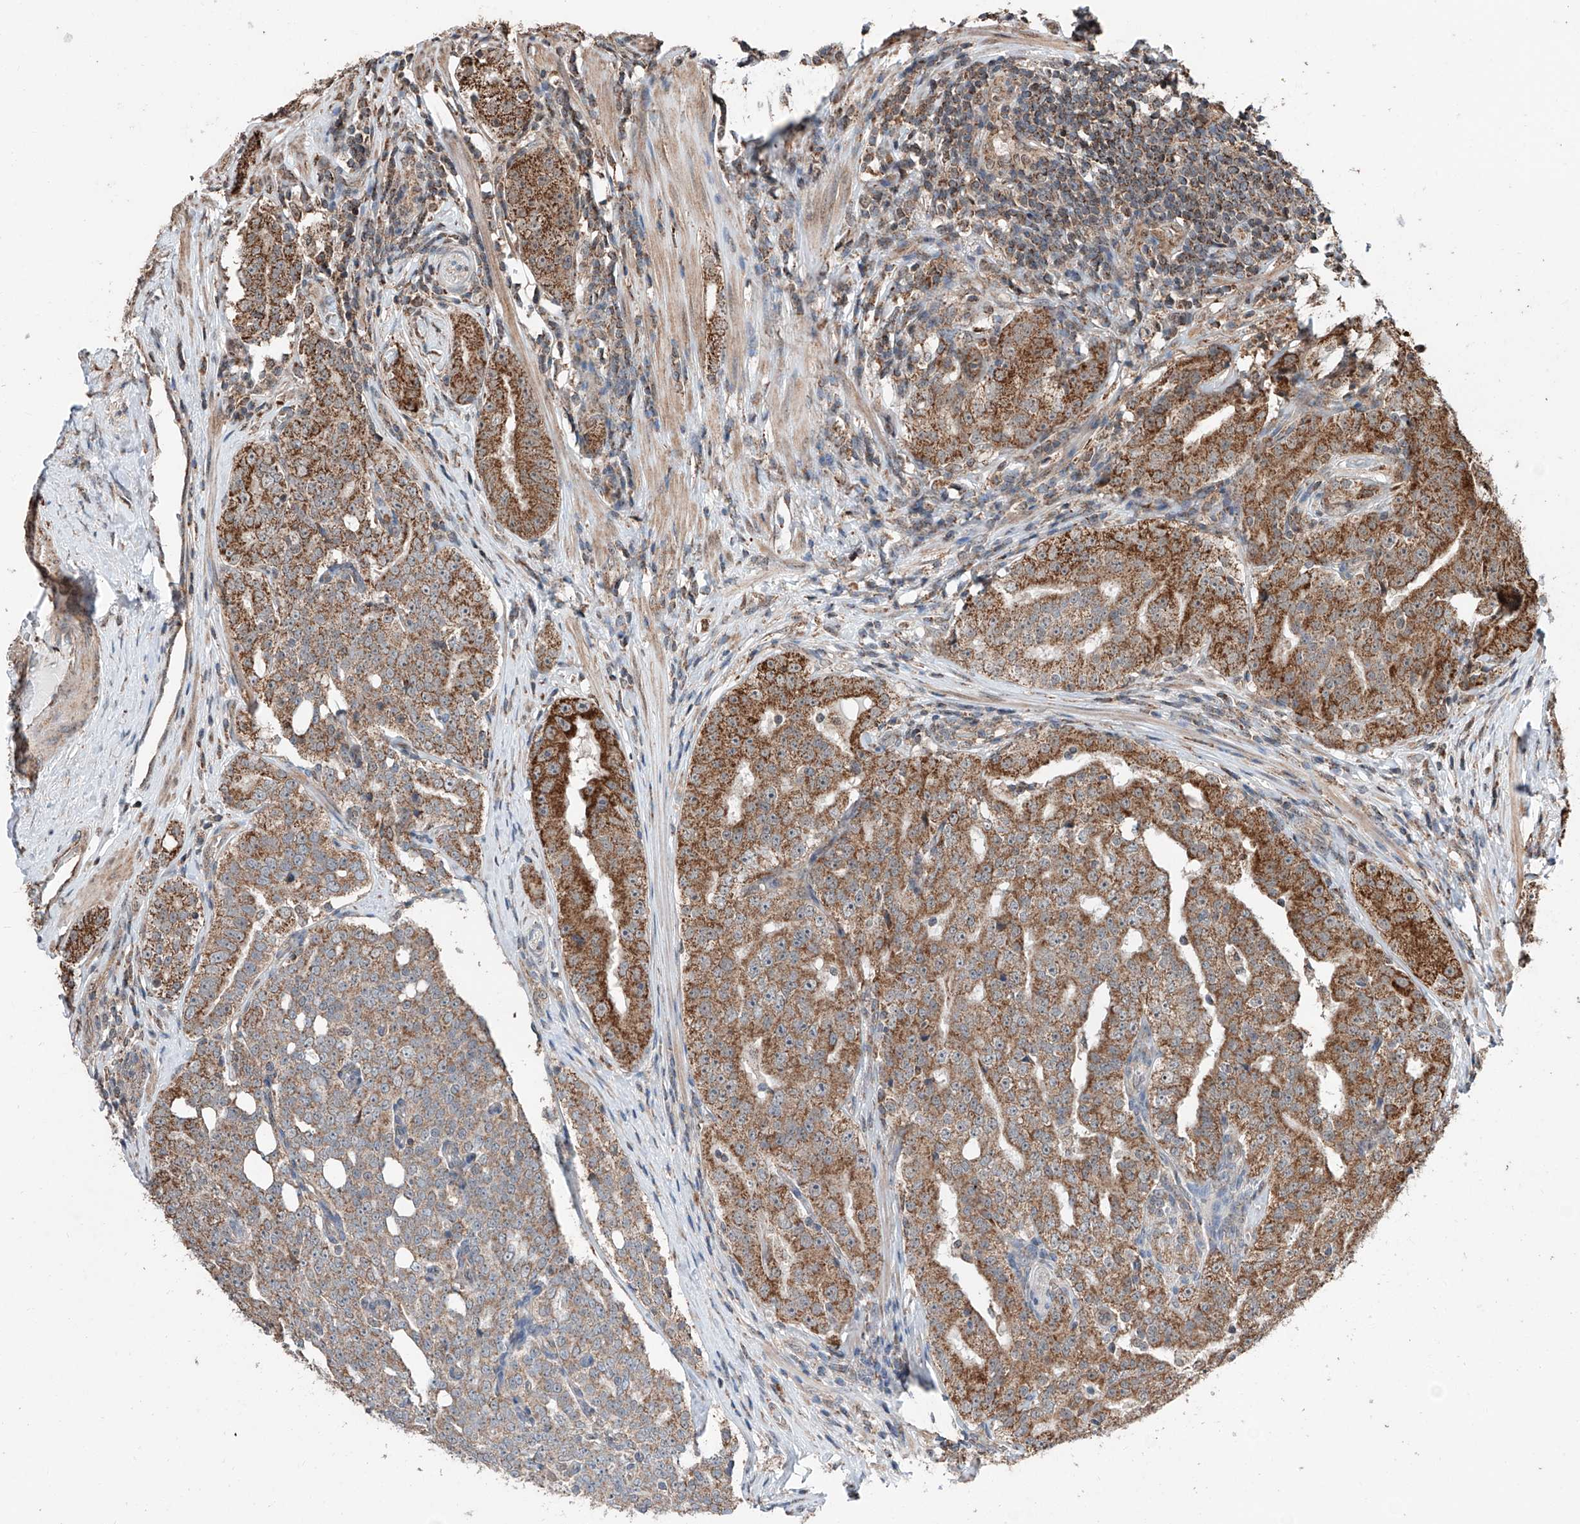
{"staining": {"intensity": "strong", "quantity": ">75%", "location": "cytoplasmic/membranous"}, "tissue": "prostate cancer", "cell_type": "Tumor cells", "image_type": "cancer", "snomed": [{"axis": "morphology", "description": "Adenocarcinoma, High grade"}, {"axis": "topography", "description": "Prostate"}], "caption": "Approximately >75% of tumor cells in human prostate cancer demonstrate strong cytoplasmic/membranous protein expression as visualized by brown immunohistochemical staining.", "gene": "ZNF445", "patient": {"sex": "male", "age": 56}}